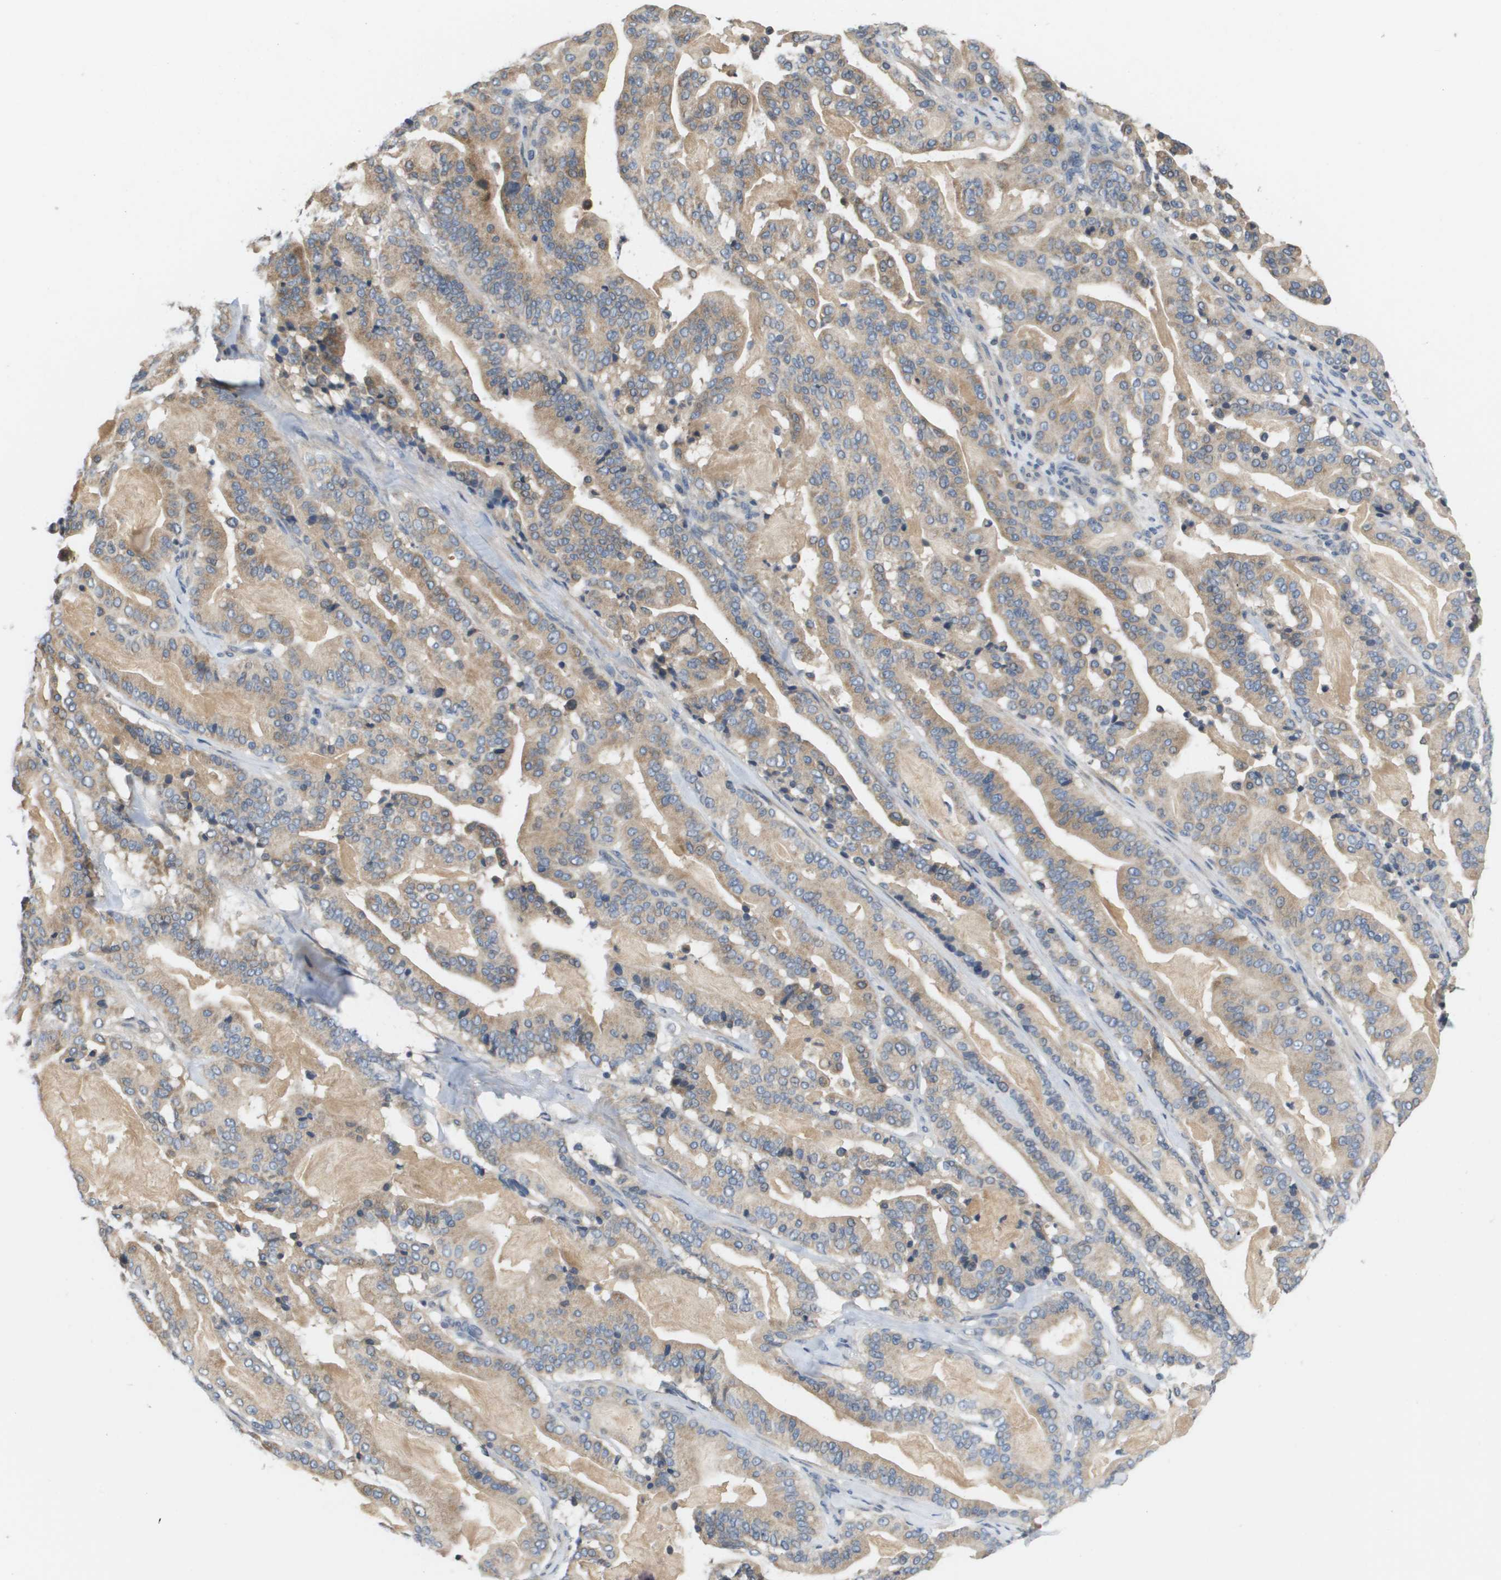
{"staining": {"intensity": "moderate", "quantity": ">75%", "location": "cytoplasmic/membranous"}, "tissue": "pancreatic cancer", "cell_type": "Tumor cells", "image_type": "cancer", "snomed": [{"axis": "morphology", "description": "Adenocarcinoma, NOS"}, {"axis": "topography", "description": "Pancreas"}], "caption": "A high-resolution image shows IHC staining of pancreatic cancer (adenocarcinoma), which exhibits moderate cytoplasmic/membranous staining in about >75% of tumor cells.", "gene": "CAPN11", "patient": {"sex": "male", "age": 63}}